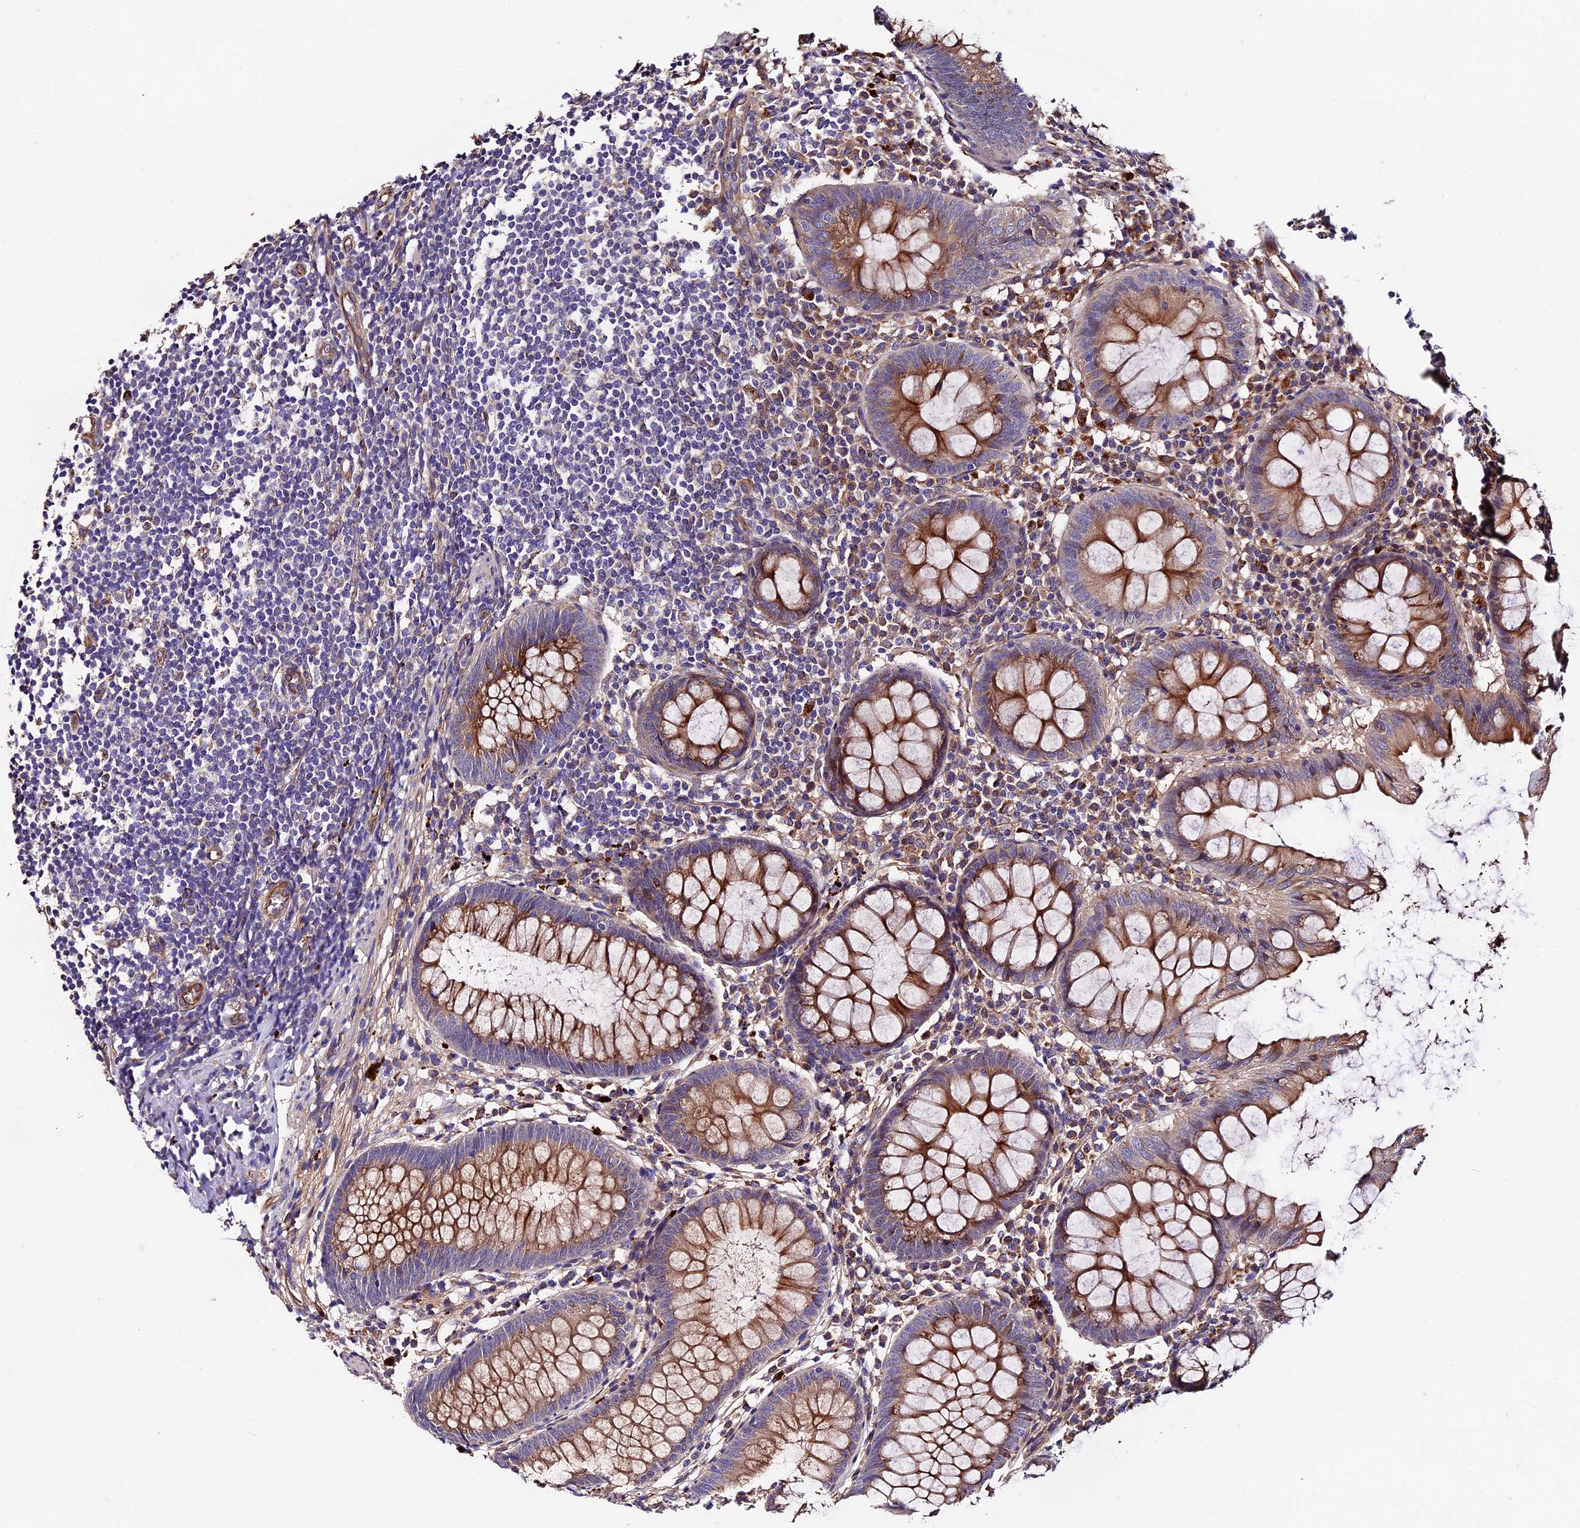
{"staining": {"intensity": "moderate", "quantity": ">75%", "location": "cytoplasmic/membranous"}, "tissue": "appendix", "cell_type": "Glandular cells", "image_type": "normal", "snomed": [{"axis": "morphology", "description": "Normal tissue, NOS"}, {"axis": "topography", "description": "Appendix"}], "caption": "Appendix stained with DAB IHC demonstrates medium levels of moderate cytoplasmic/membranous staining in approximately >75% of glandular cells. The protein is stained brown, and the nuclei are stained in blue (DAB (3,3'-diaminobenzidine) IHC with brightfield microscopy, high magnification).", "gene": "CLN5", "patient": {"sex": "female", "age": 51}}